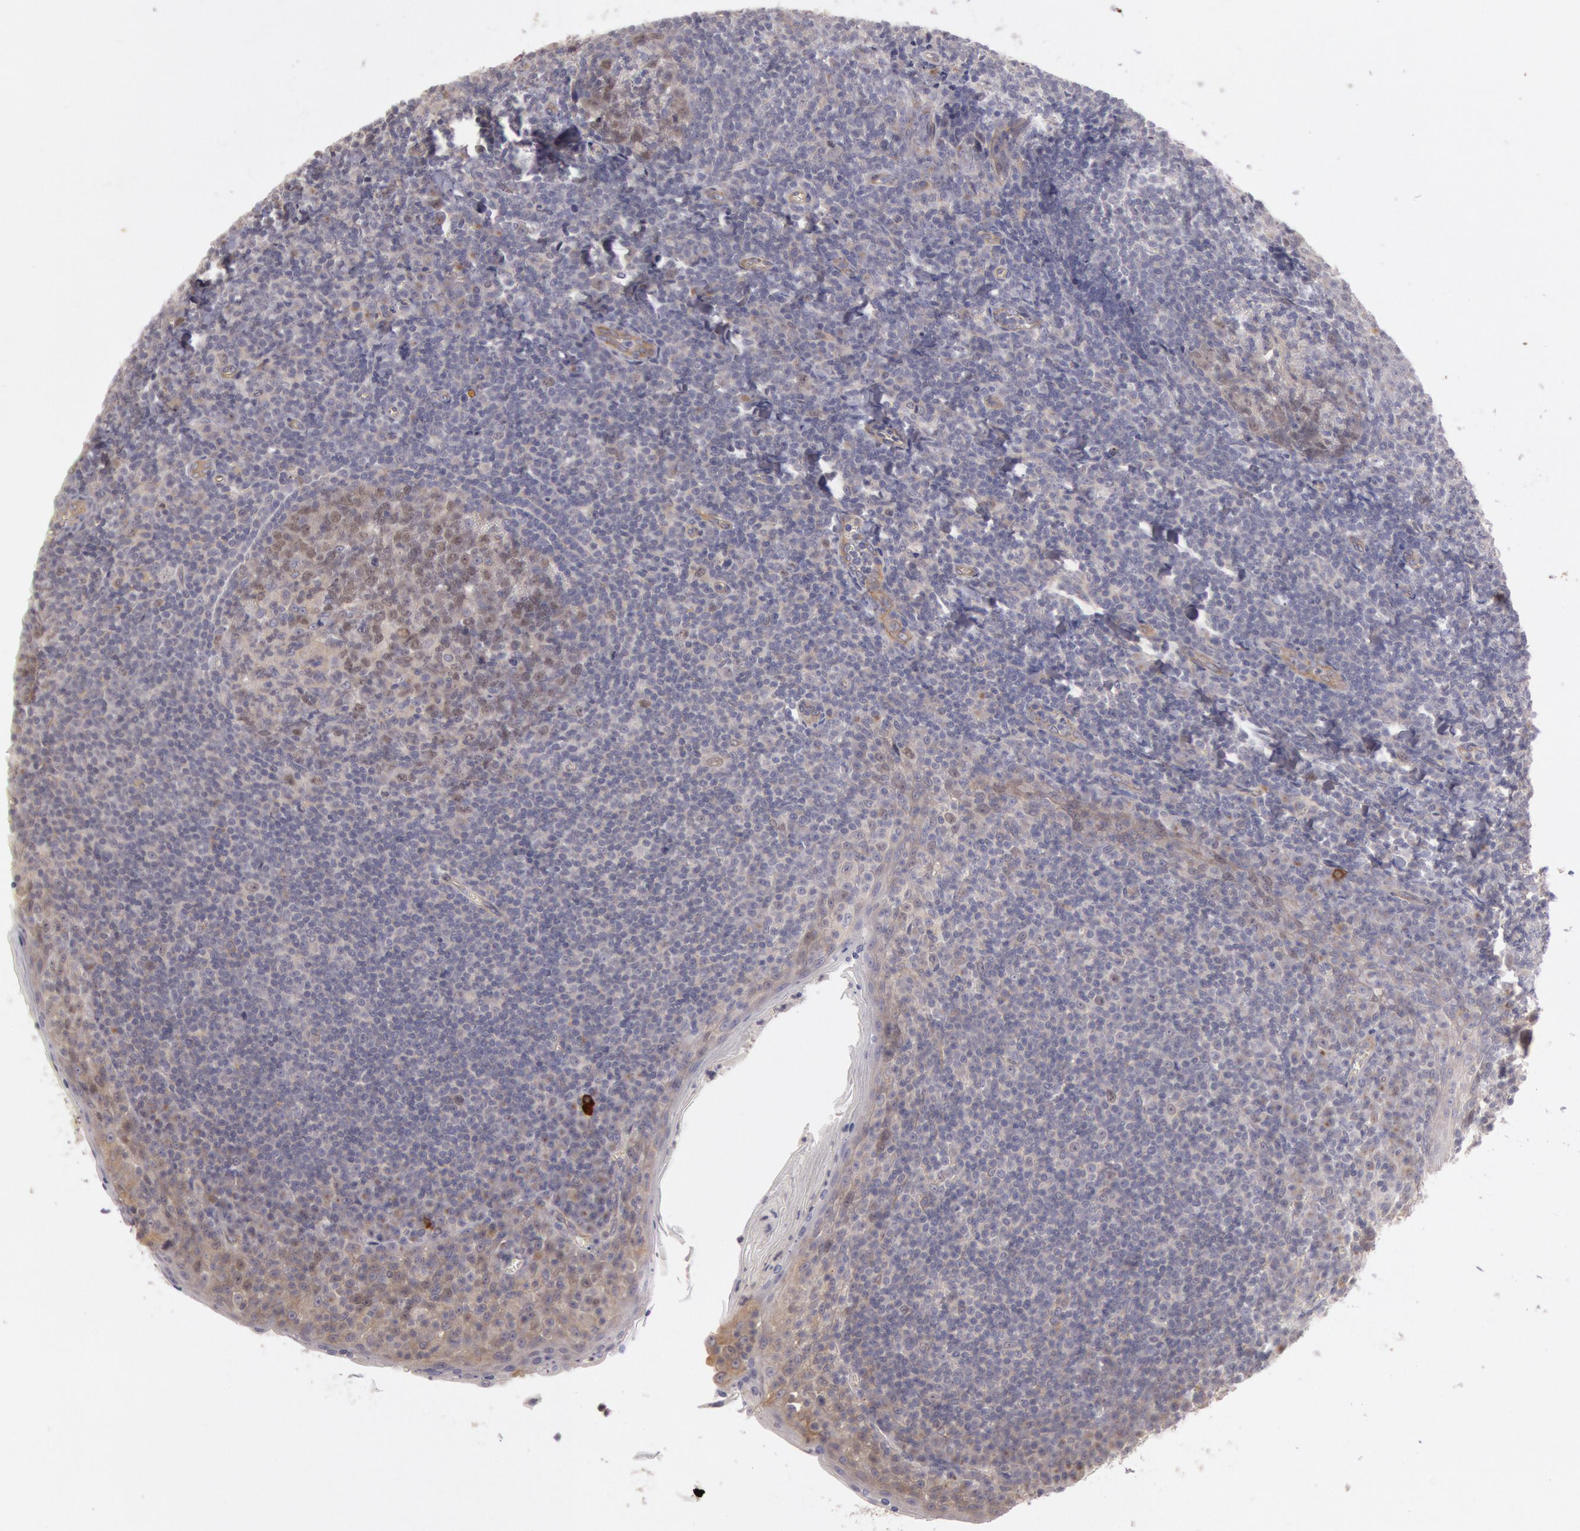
{"staining": {"intensity": "negative", "quantity": "none", "location": "none"}, "tissue": "tonsil", "cell_type": "Germinal center cells", "image_type": "normal", "snomed": [{"axis": "morphology", "description": "Normal tissue, NOS"}, {"axis": "topography", "description": "Tonsil"}], "caption": "Micrograph shows no protein positivity in germinal center cells of benign tonsil.", "gene": "AMOTL1", "patient": {"sex": "male", "age": 31}}